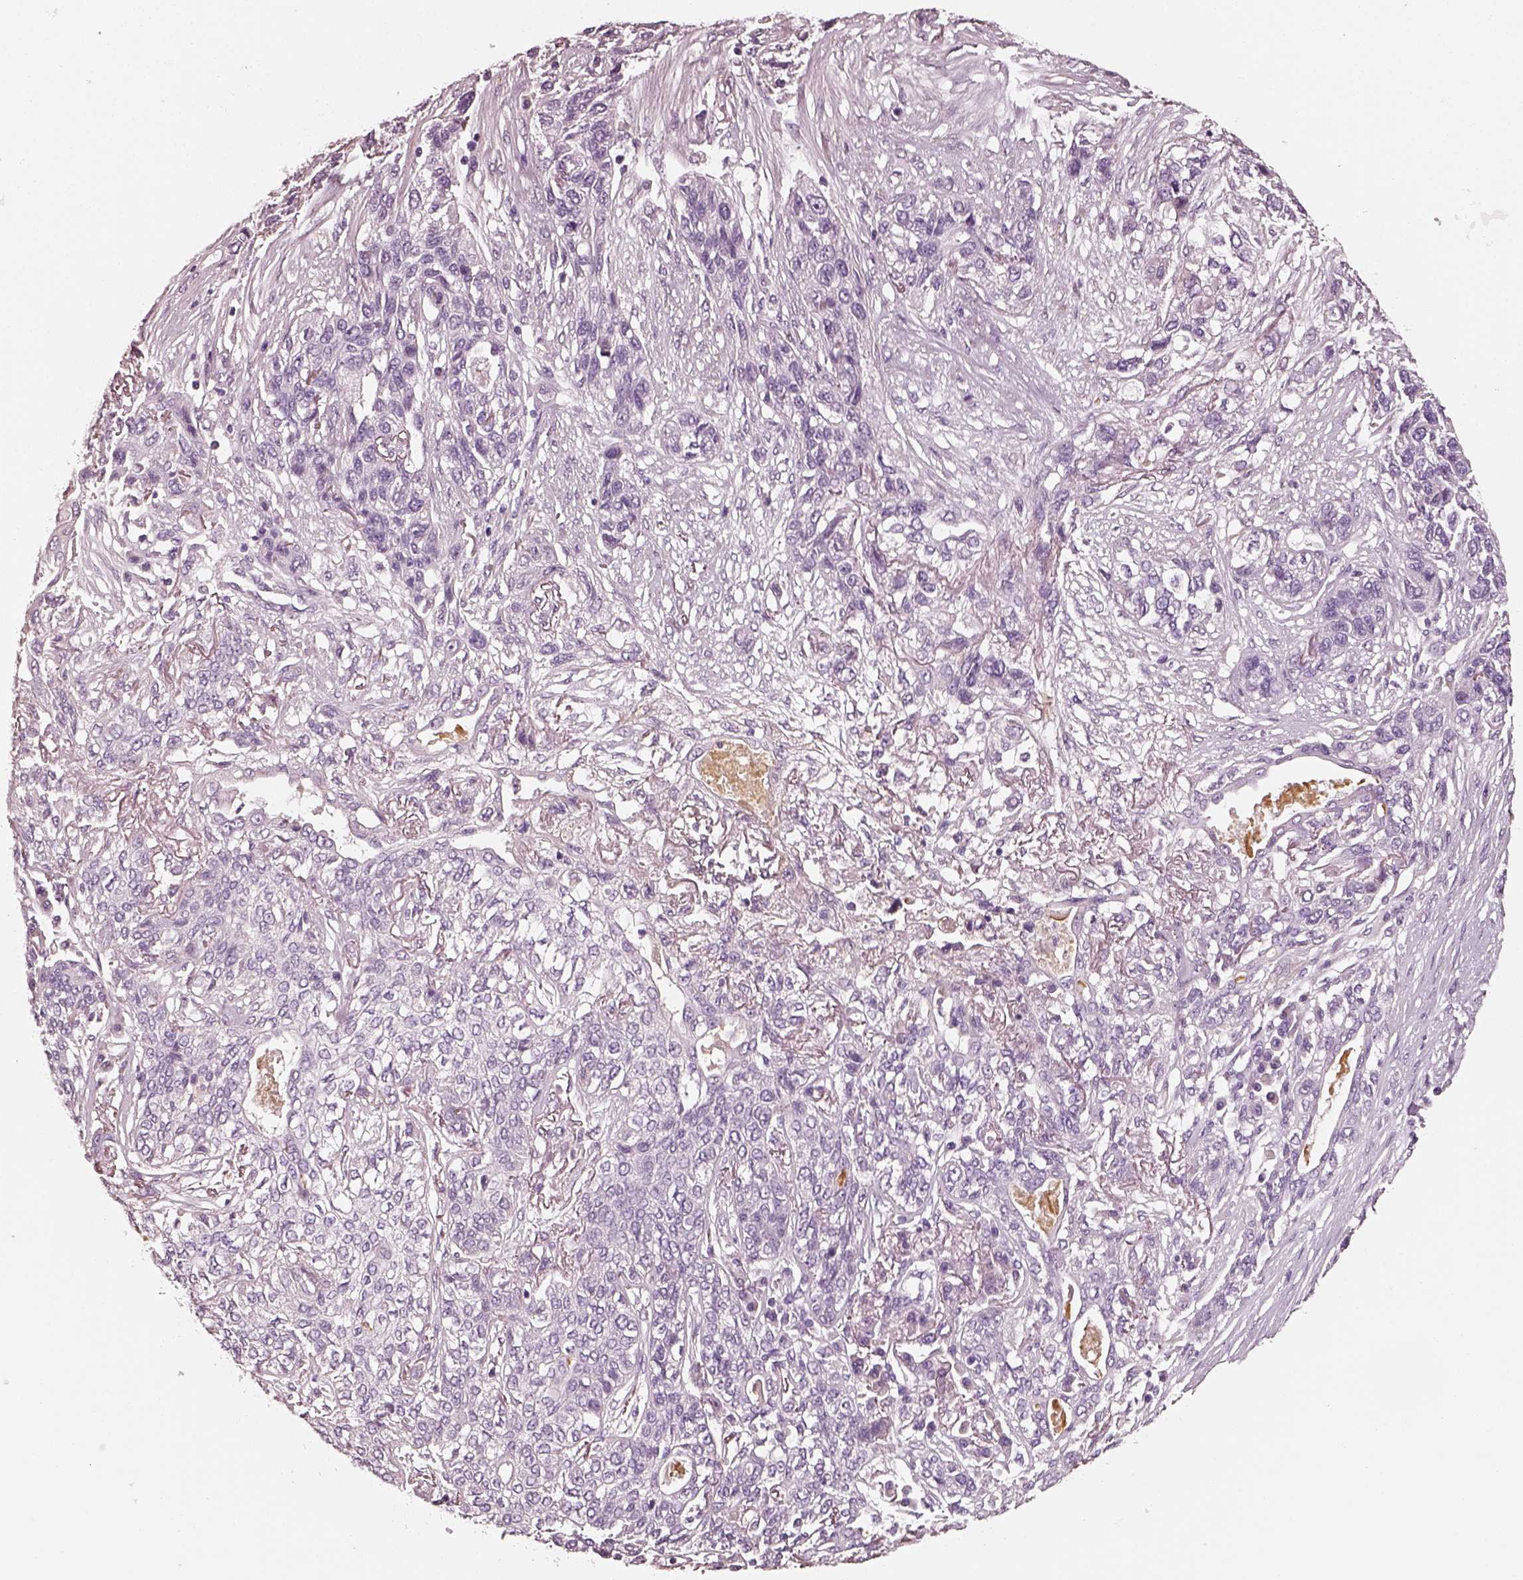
{"staining": {"intensity": "negative", "quantity": "none", "location": "none"}, "tissue": "lung cancer", "cell_type": "Tumor cells", "image_type": "cancer", "snomed": [{"axis": "morphology", "description": "Squamous cell carcinoma, NOS"}, {"axis": "topography", "description": "Lung"}], "caption": "The immunohistochemistry (IHC) micrograph has no significant staining in tumor cells of squamous cell carcinoma (lung) tissue.", "gene": "RS1", "patient": {"sex": "female", "age": 70}}